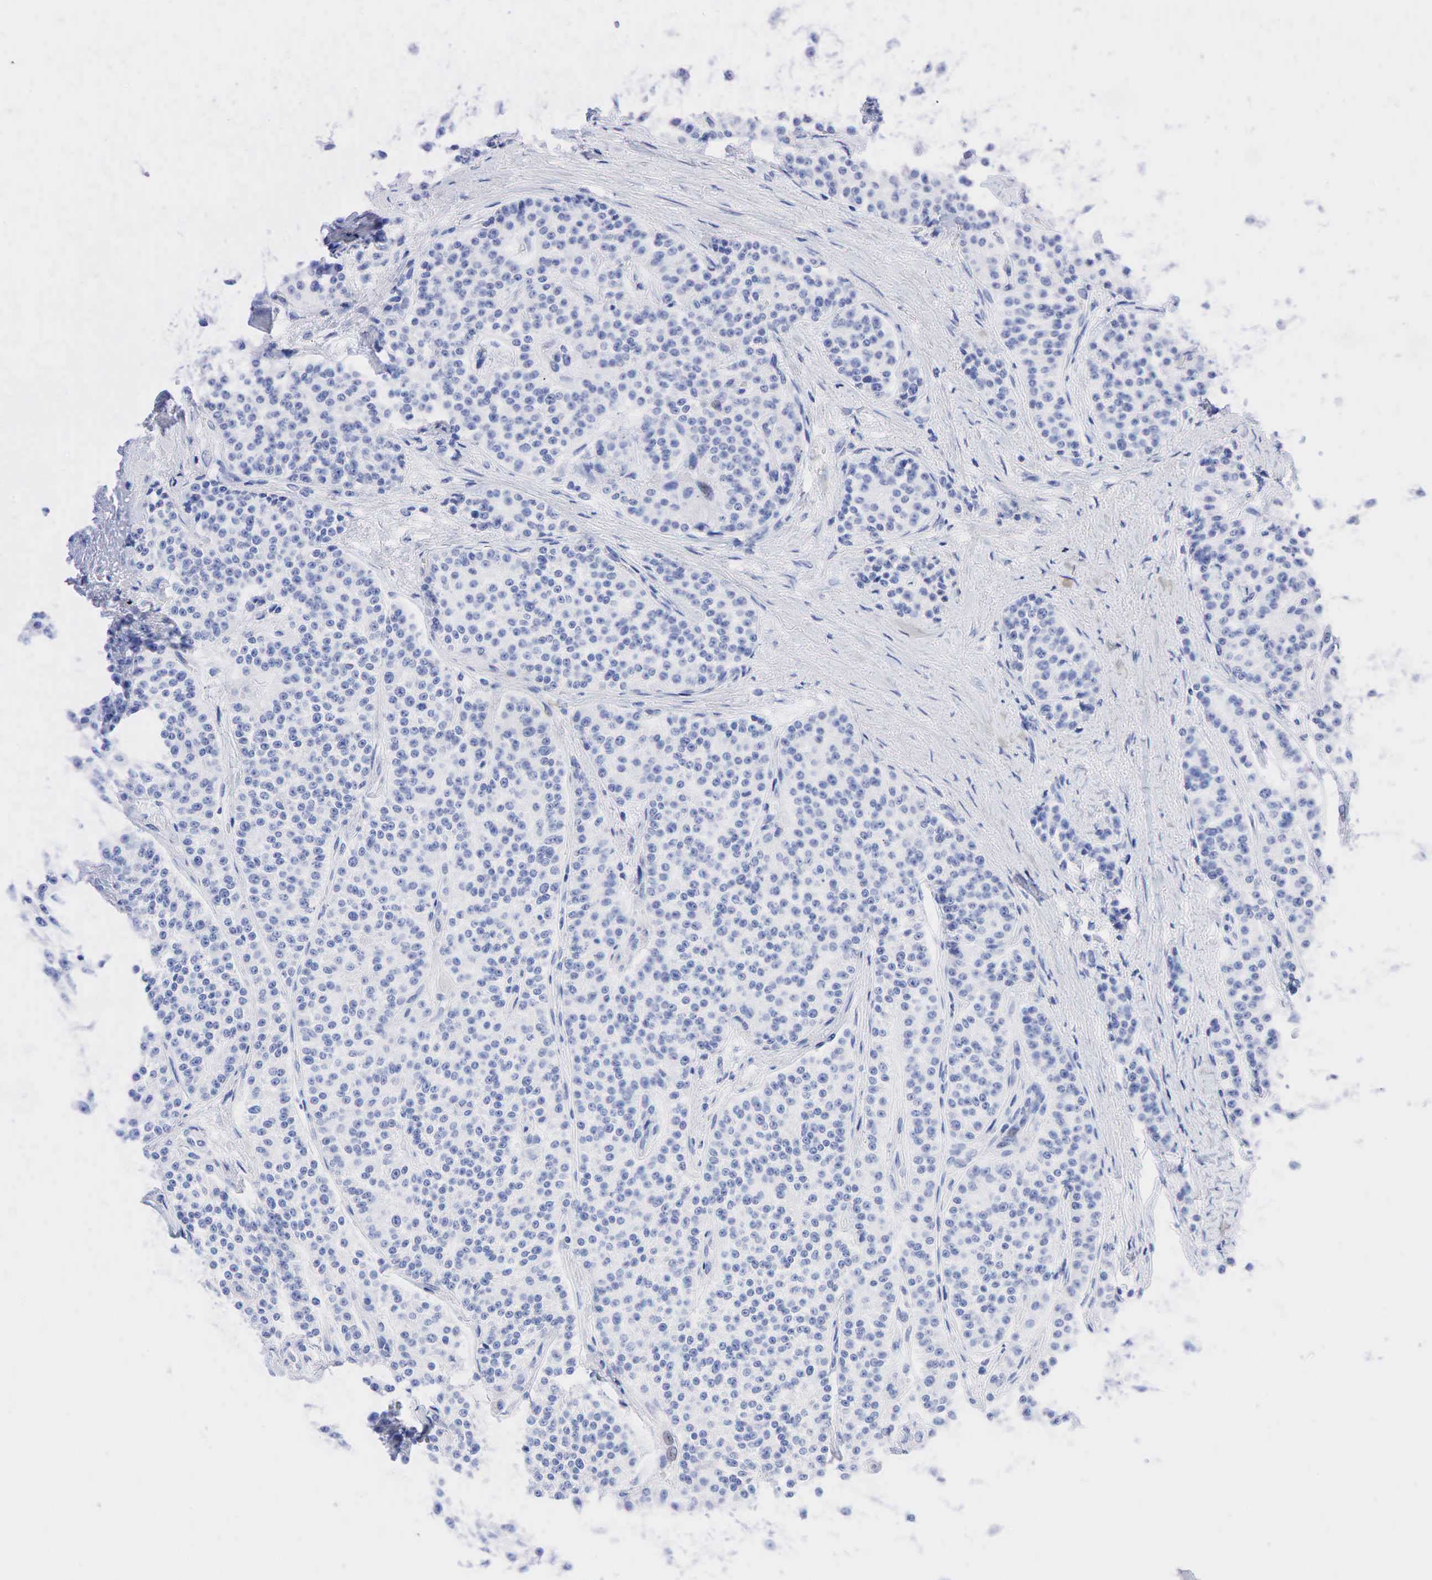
{"staining": {"intensity": "negative", "quantity": "none", "location": "none"}, "tissue": "carcinoid", "cell_type": "Tumor cells", "image_type": "cancer", "snomed": [{"axis": "morphology", "description": "Carcinoid, malignant, NOS"}, {"axis": "topography", "description": "Stomach"}], "caption": "Carcinoid was stained to show a protein in brown. There is no significant positivity in tumor cells.", "gene": "NKX2-1", "patient": {"sex": "female", "age": 76}}